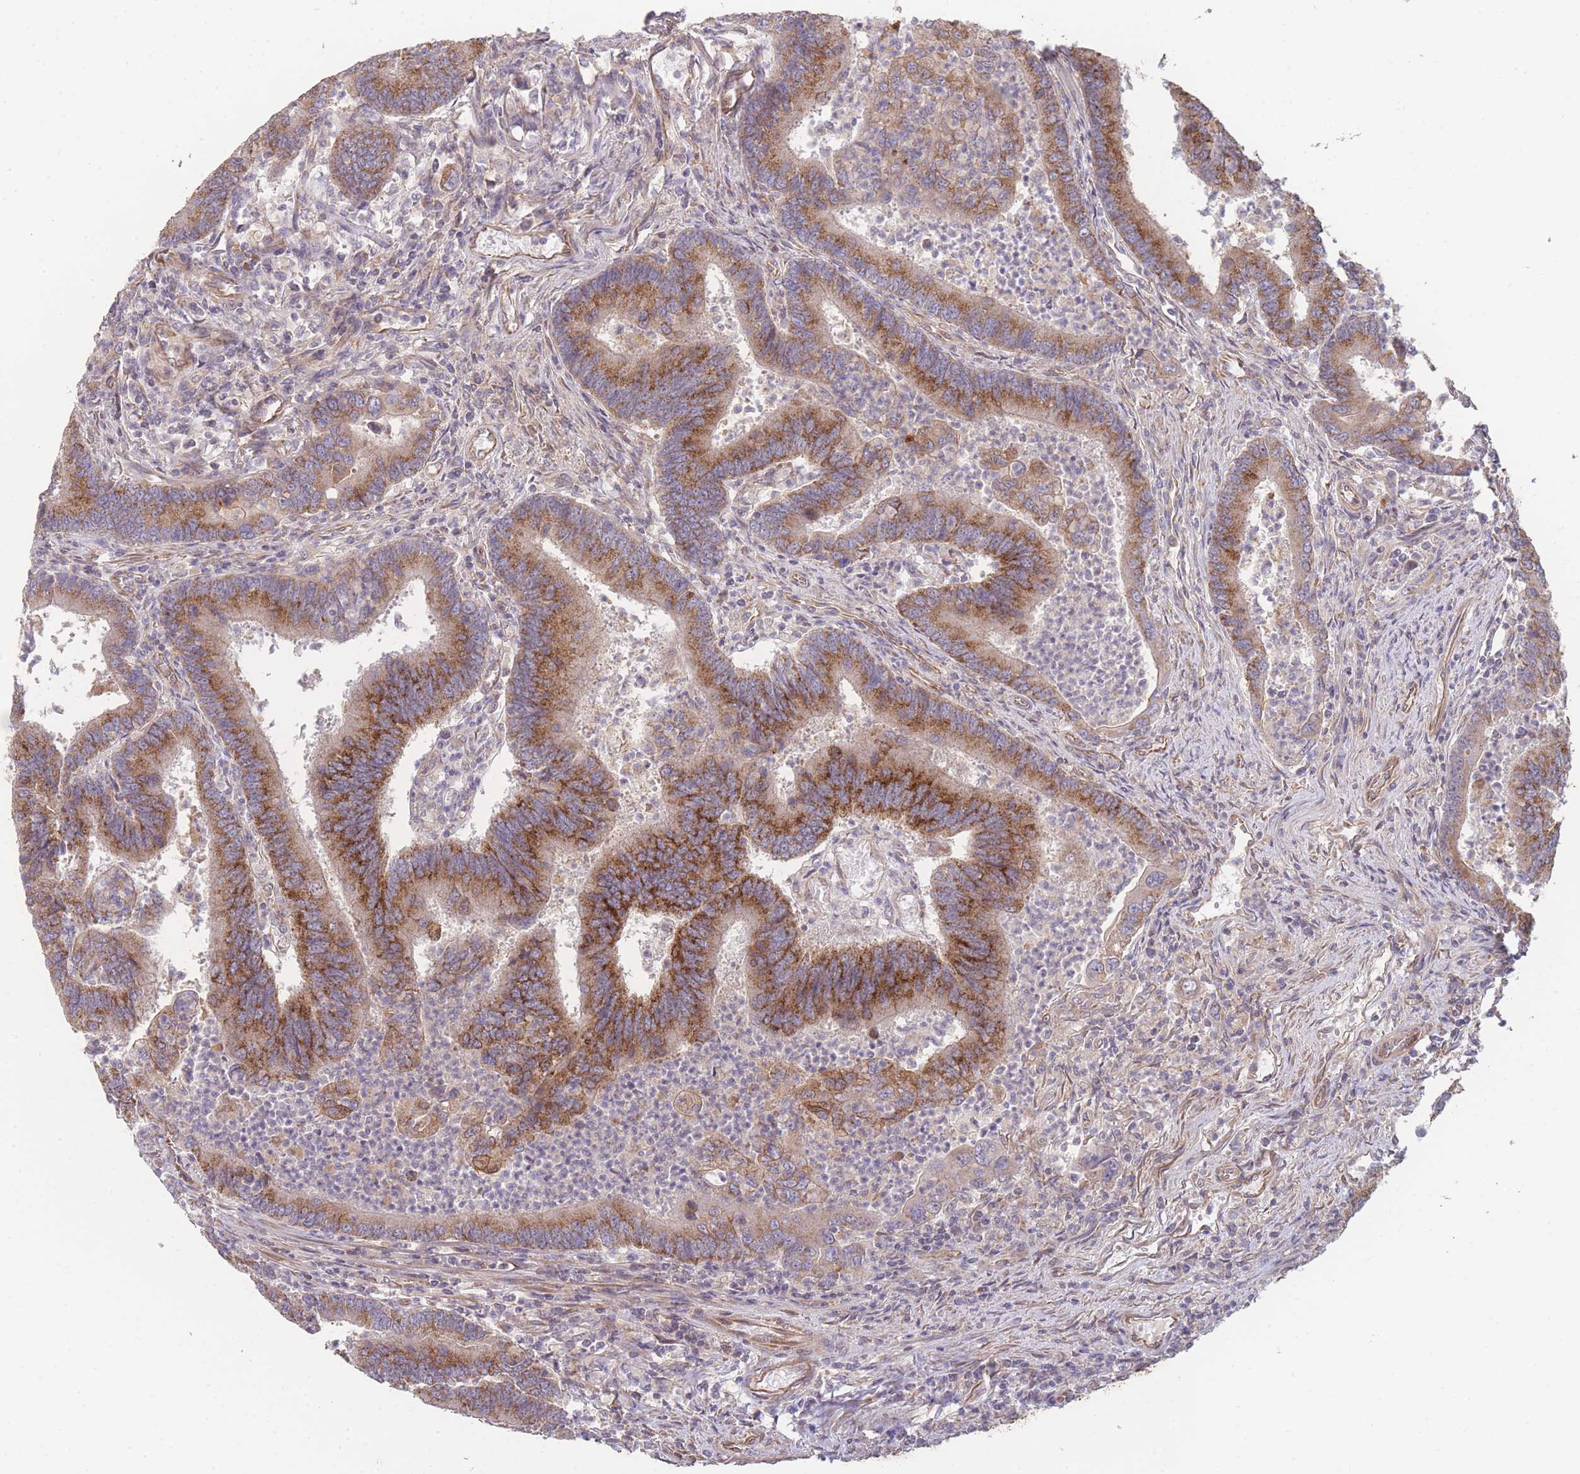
{"staining": {"intensity": "moderate", "quantity": ">75%", "location": "cytoplasmic/membranous"}, "tissue": "colorectal cancer", "cell_type": "Tumor cells", "image_type": "cancer", "snomed": [{"axis": "morphology", "description": "Adenocarcinoma, NOS"}, {"axis": "topography", "description": "Colon"}], "caption": "Immunohistochemical staining of adenocarcinoma (colorectal) displays medium levels of moderate cytoplasmic/membranous positivity in approximately >75% of tumor cells.", "gene": "PXMP4", "patient": {"sex": "female", "age": 67}}